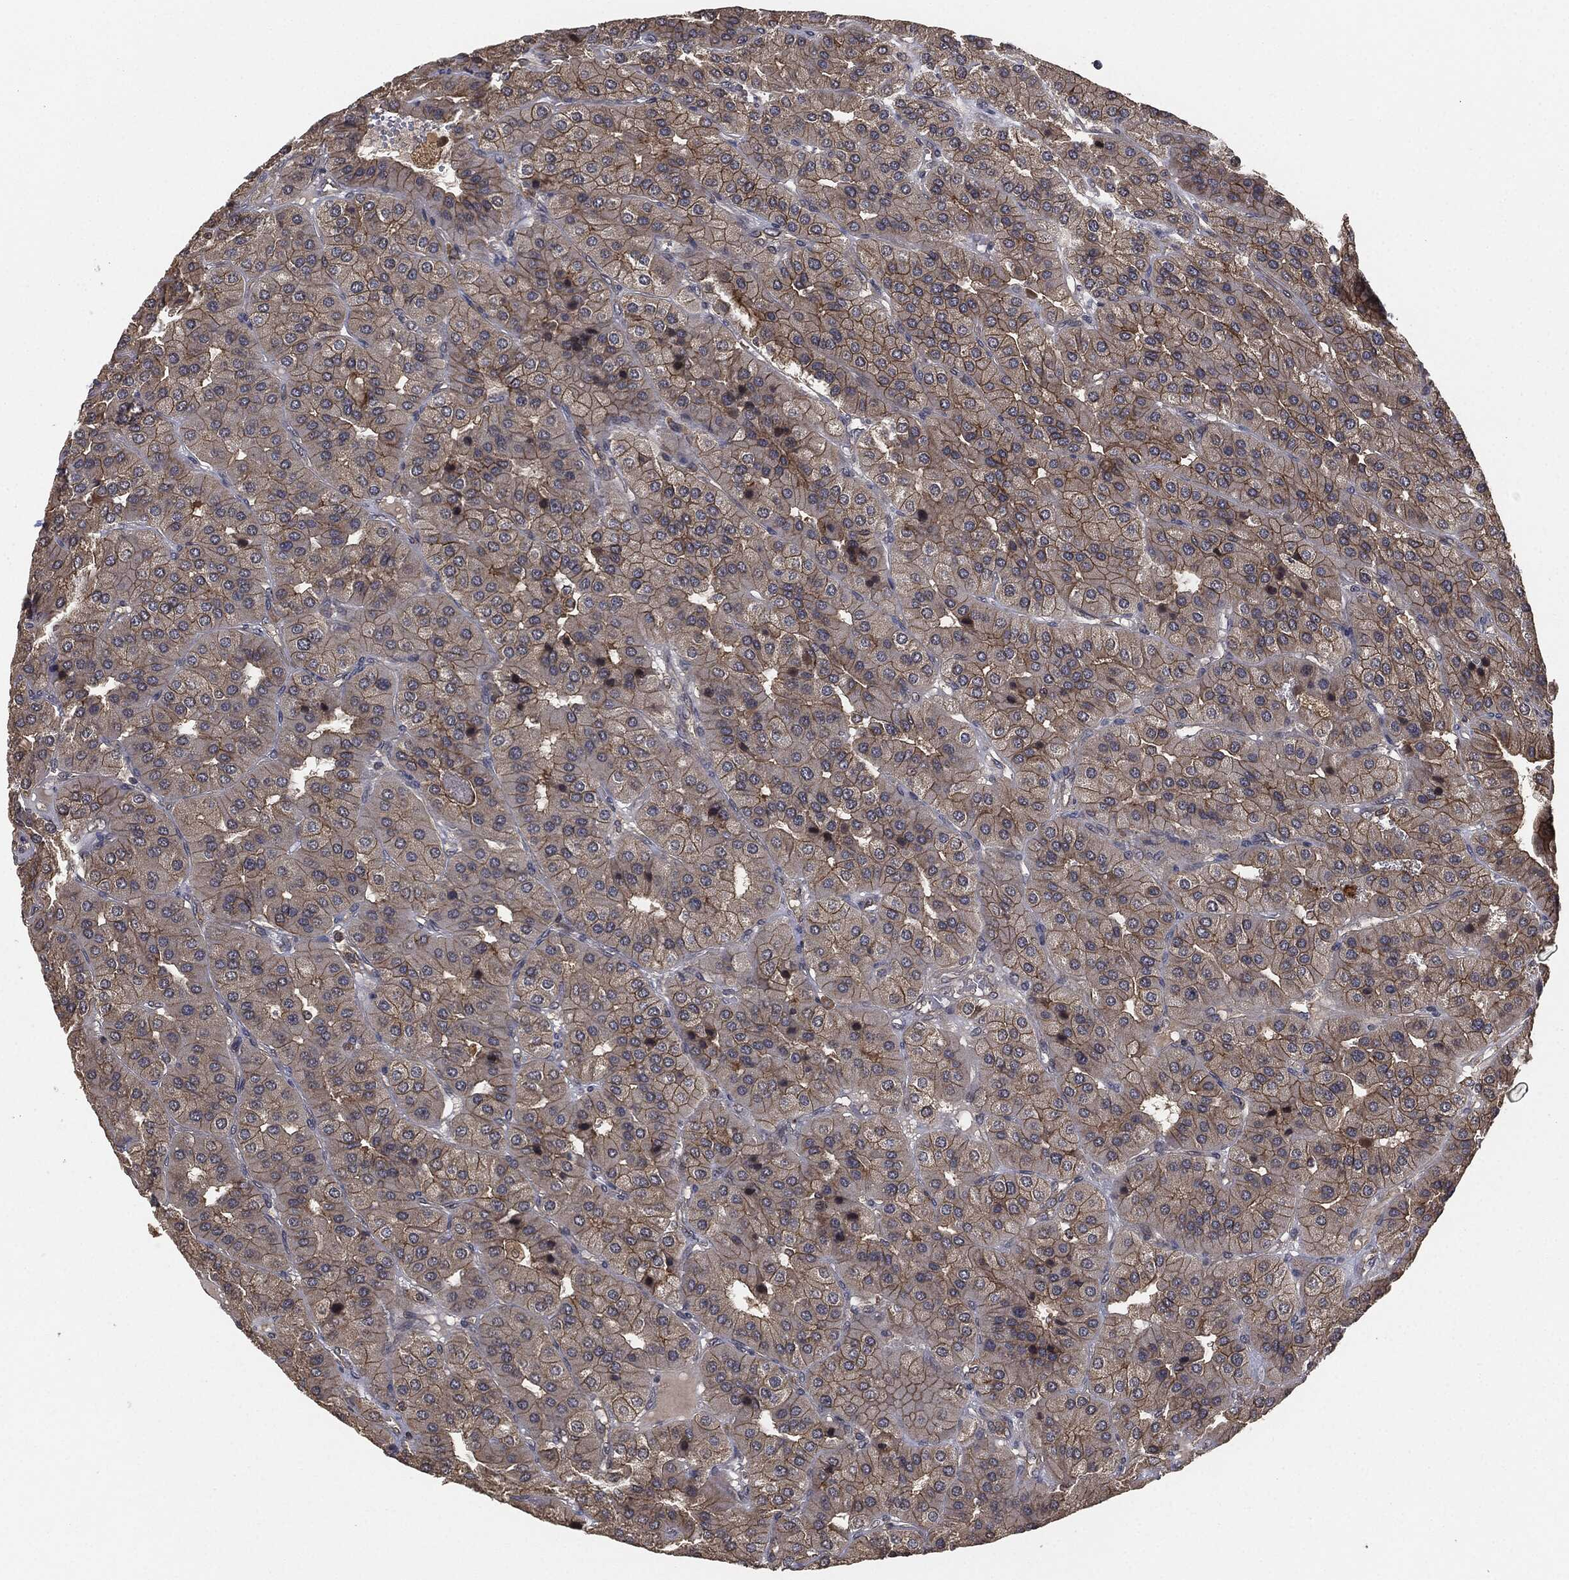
{"staining": {"intensity": "moderate", "quantity": "25%-75%", "location": "cytoplasmic/membranous"}, "tissue": "parathyroid gland", "cell_type": "Glandular cells", "image_type": "normal", "snomed": [{"axis": "morphology", "description": "Normal tissue, NOS"}, {"axis": "morphology", "description": "Adenoma, NOS"}, {"axis": "topography", "description": "Parathyroid gland"}], "caption": "Parathyroid gland stained with a brown dye shows moderate cytoplasmic/membranous positive expression in about 25%-75% of glandular cells.", "gene": "ERBIN", "patient": {"sex": "female", "age": 86}}